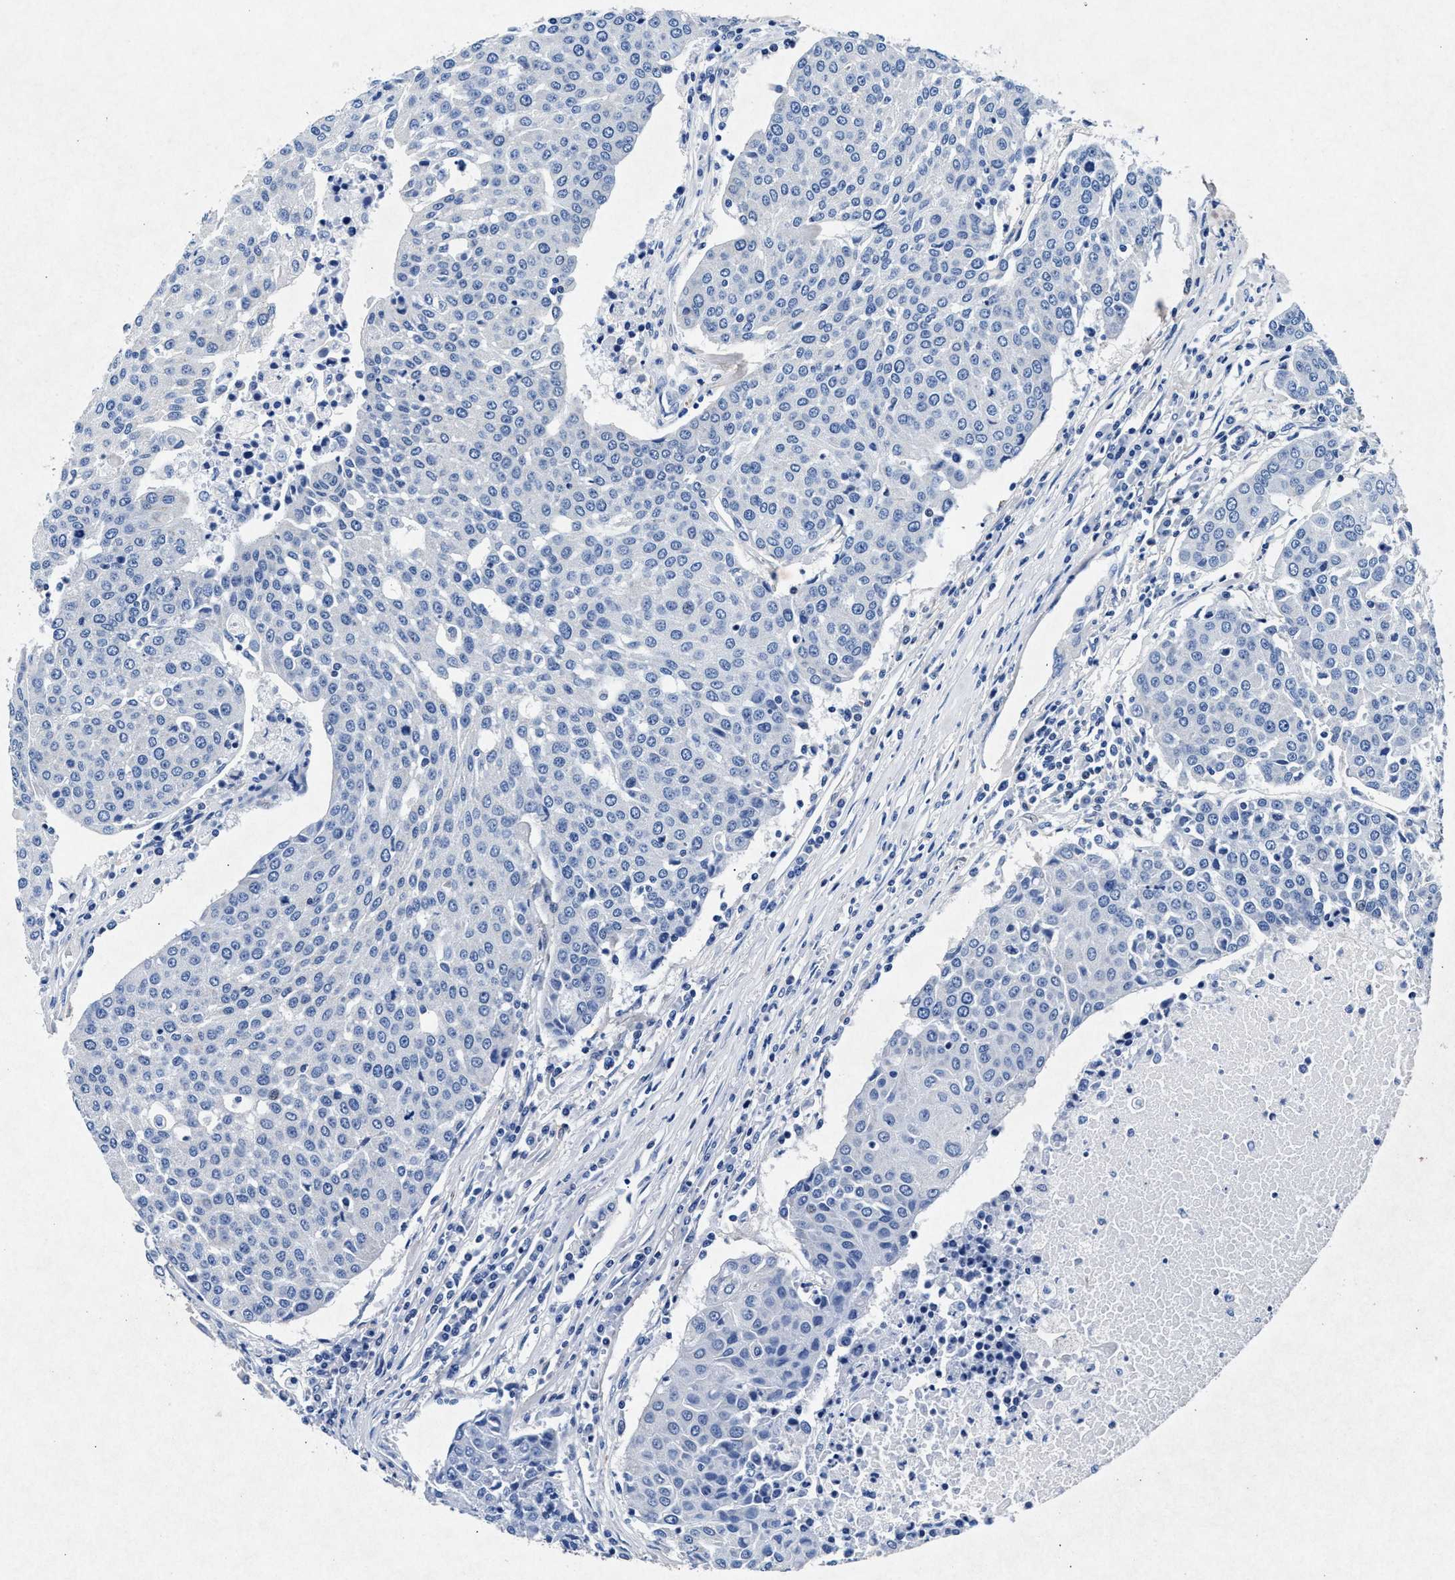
{"staining": {"intensity": "negative", "quantity": "none", "location": "none"}, "tissue": "urothelial cancer", "cell_type": "Tumor cells", "image_type": "cancer", "snomed": [{"axis": "morphology", "description": "Urothelial carcinoma, High grade"}, {"axis": "topography", "description": "Urinary bladder"}], "caption": "Immunohistochemistry (IHC) image of neoplastic tissue: urothelial carcinoma (high-grade) stained with DAB (3,3'-diaminobenzidine) displays no significant protein staining in tumor cells.", "gene": "MAP6", "patient": {"sex": "female", "age": 85}}